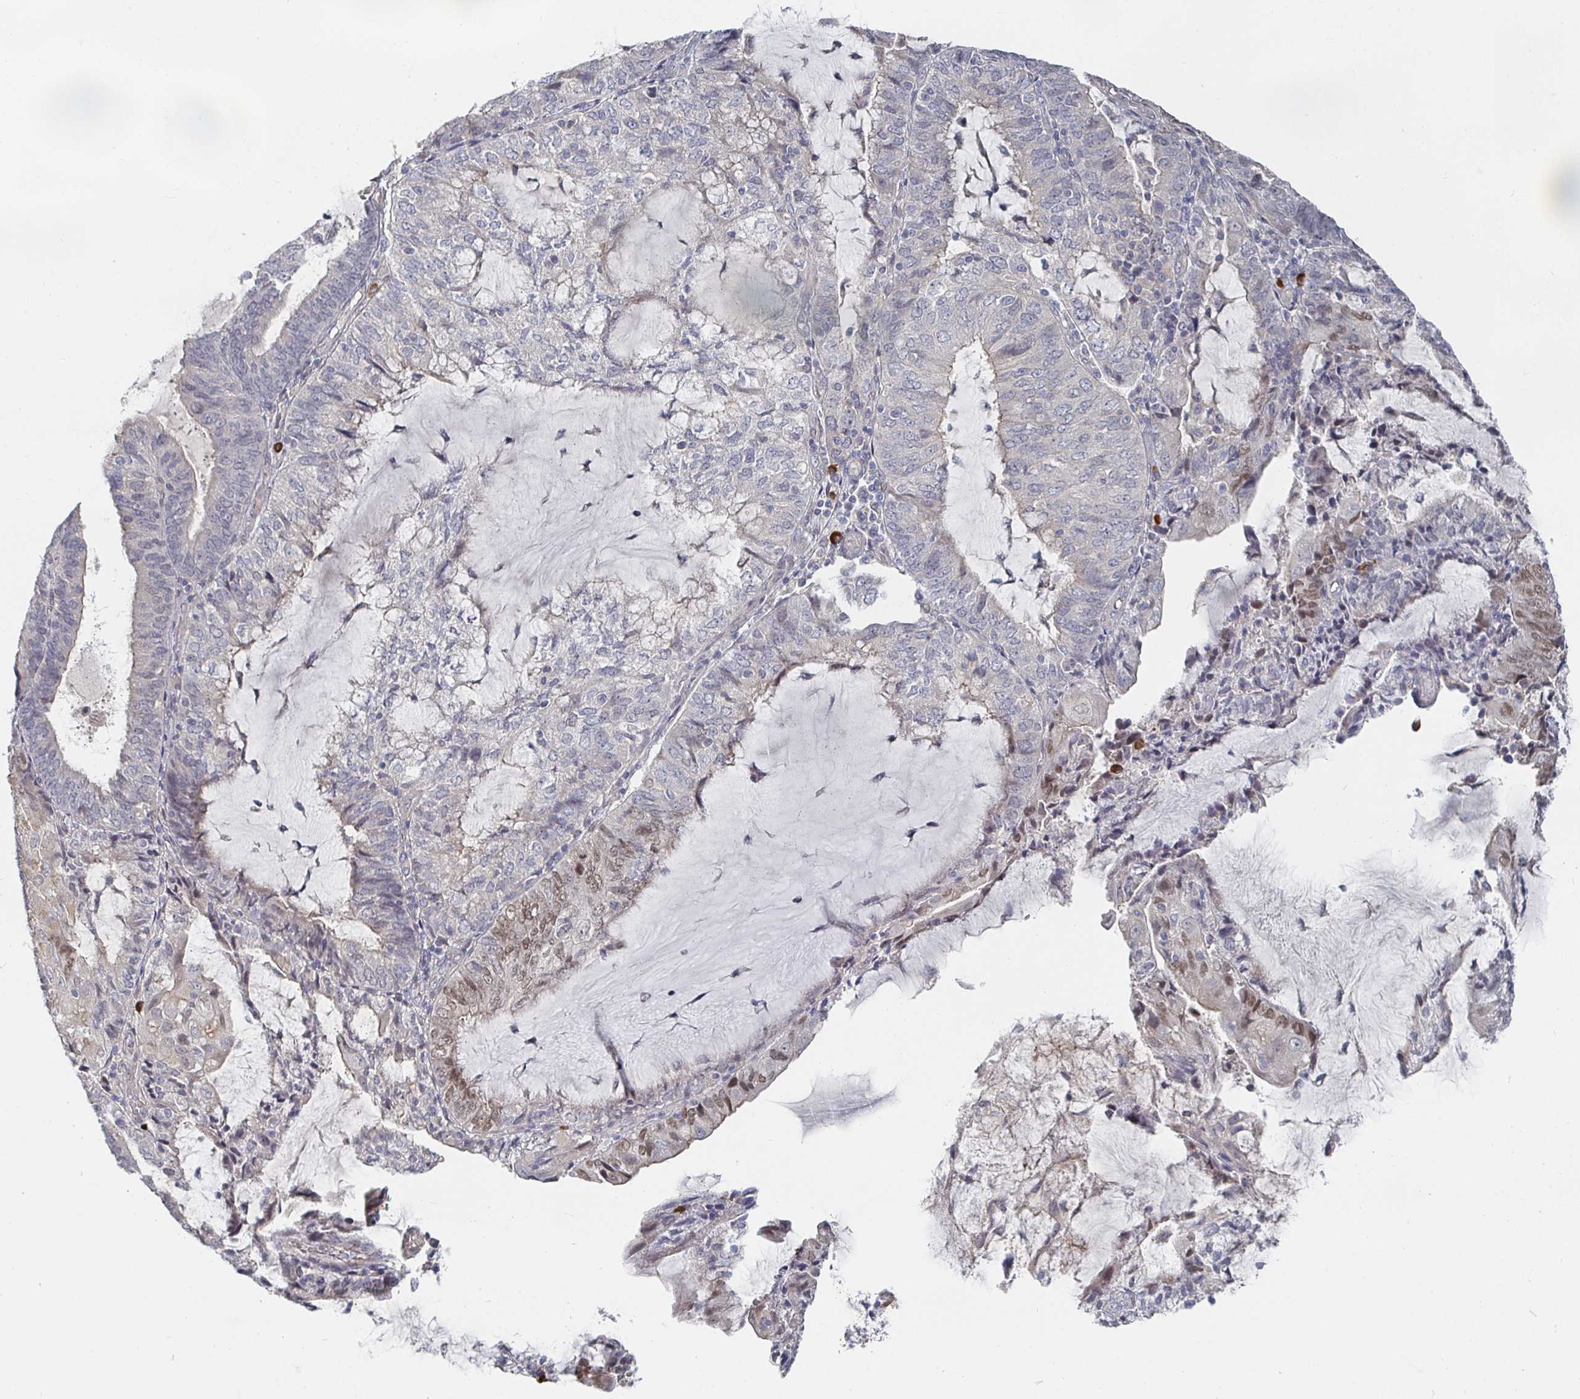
{"staining": {"intensity": "weak", "quantity": "<25%", "location": "nuclear"}, "tissue": "endometrial cancer", "cell_type": "Tumor cells", "image_type": "cancer", "snomed": [{"axis": "morphology", "description": "Adenocarcinoma, NOS"}, {"axis": "topography", "description": "Endometrium"}], "caption": "The micrograph displays no significant positivity in tumor cells of endometrial cancer.", "gene": "MEIS1", "patient": {"sex": "female", "age": 81}}